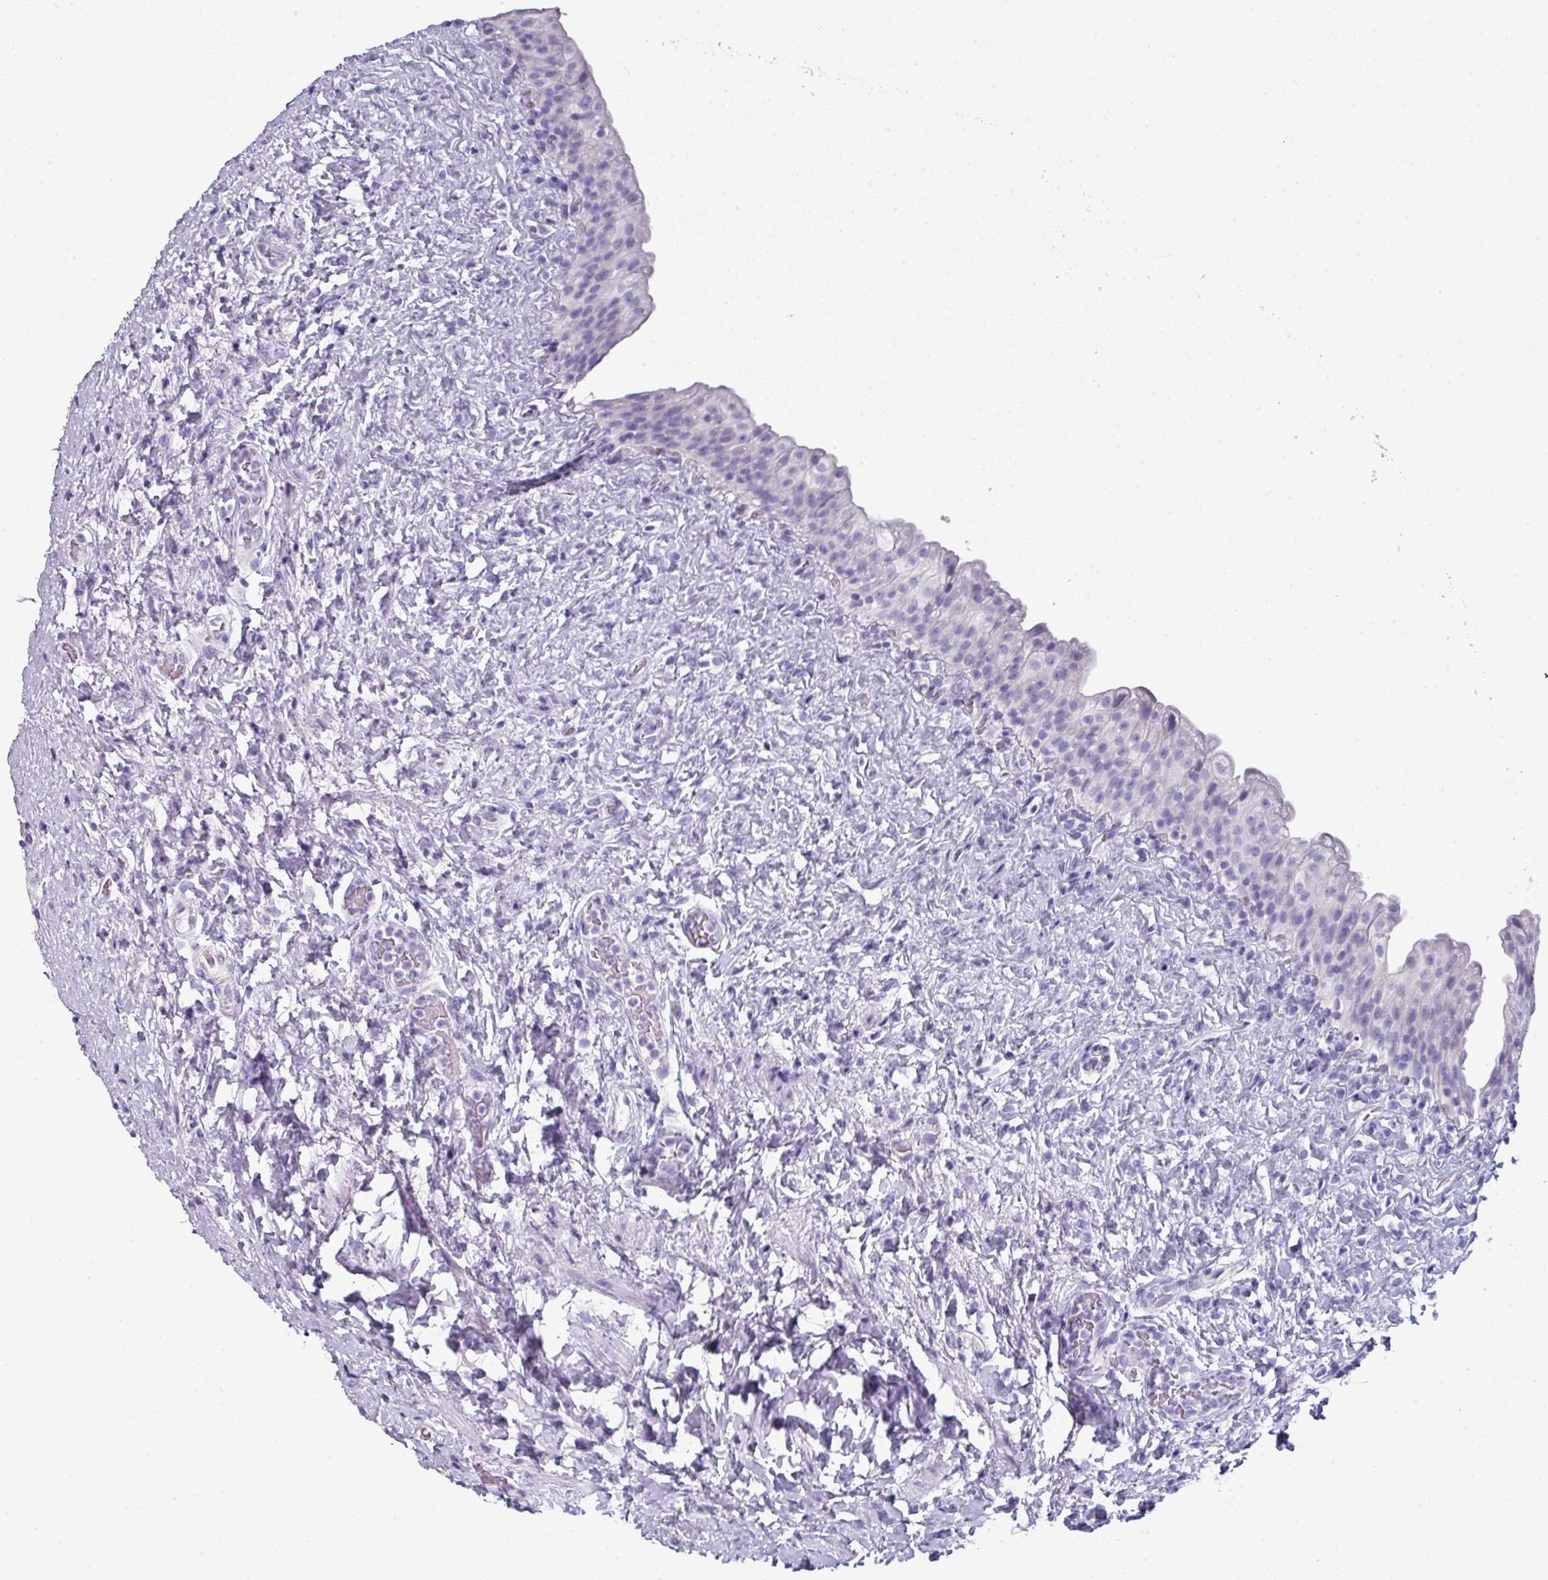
{"staining": {"intensity": "negative", "quantity": "none", "location": "none"}, "tissue": "urinary bladder", "cell_type": "Urothelial cells", "image_type": "normal", "snomed": [{"axis": "morphology", "description": "Normal tissue, NOS"}, {"axis": "topography", "description": "Urinary bladder"}], "caption": "IHC histopathology image of unremarkable human urinary bladder stained for a protein (brown), which demonstrates no staining in urothelial cells.", "gene": "SLC17A7", "patient": {"sex": "female", "age": 27}}